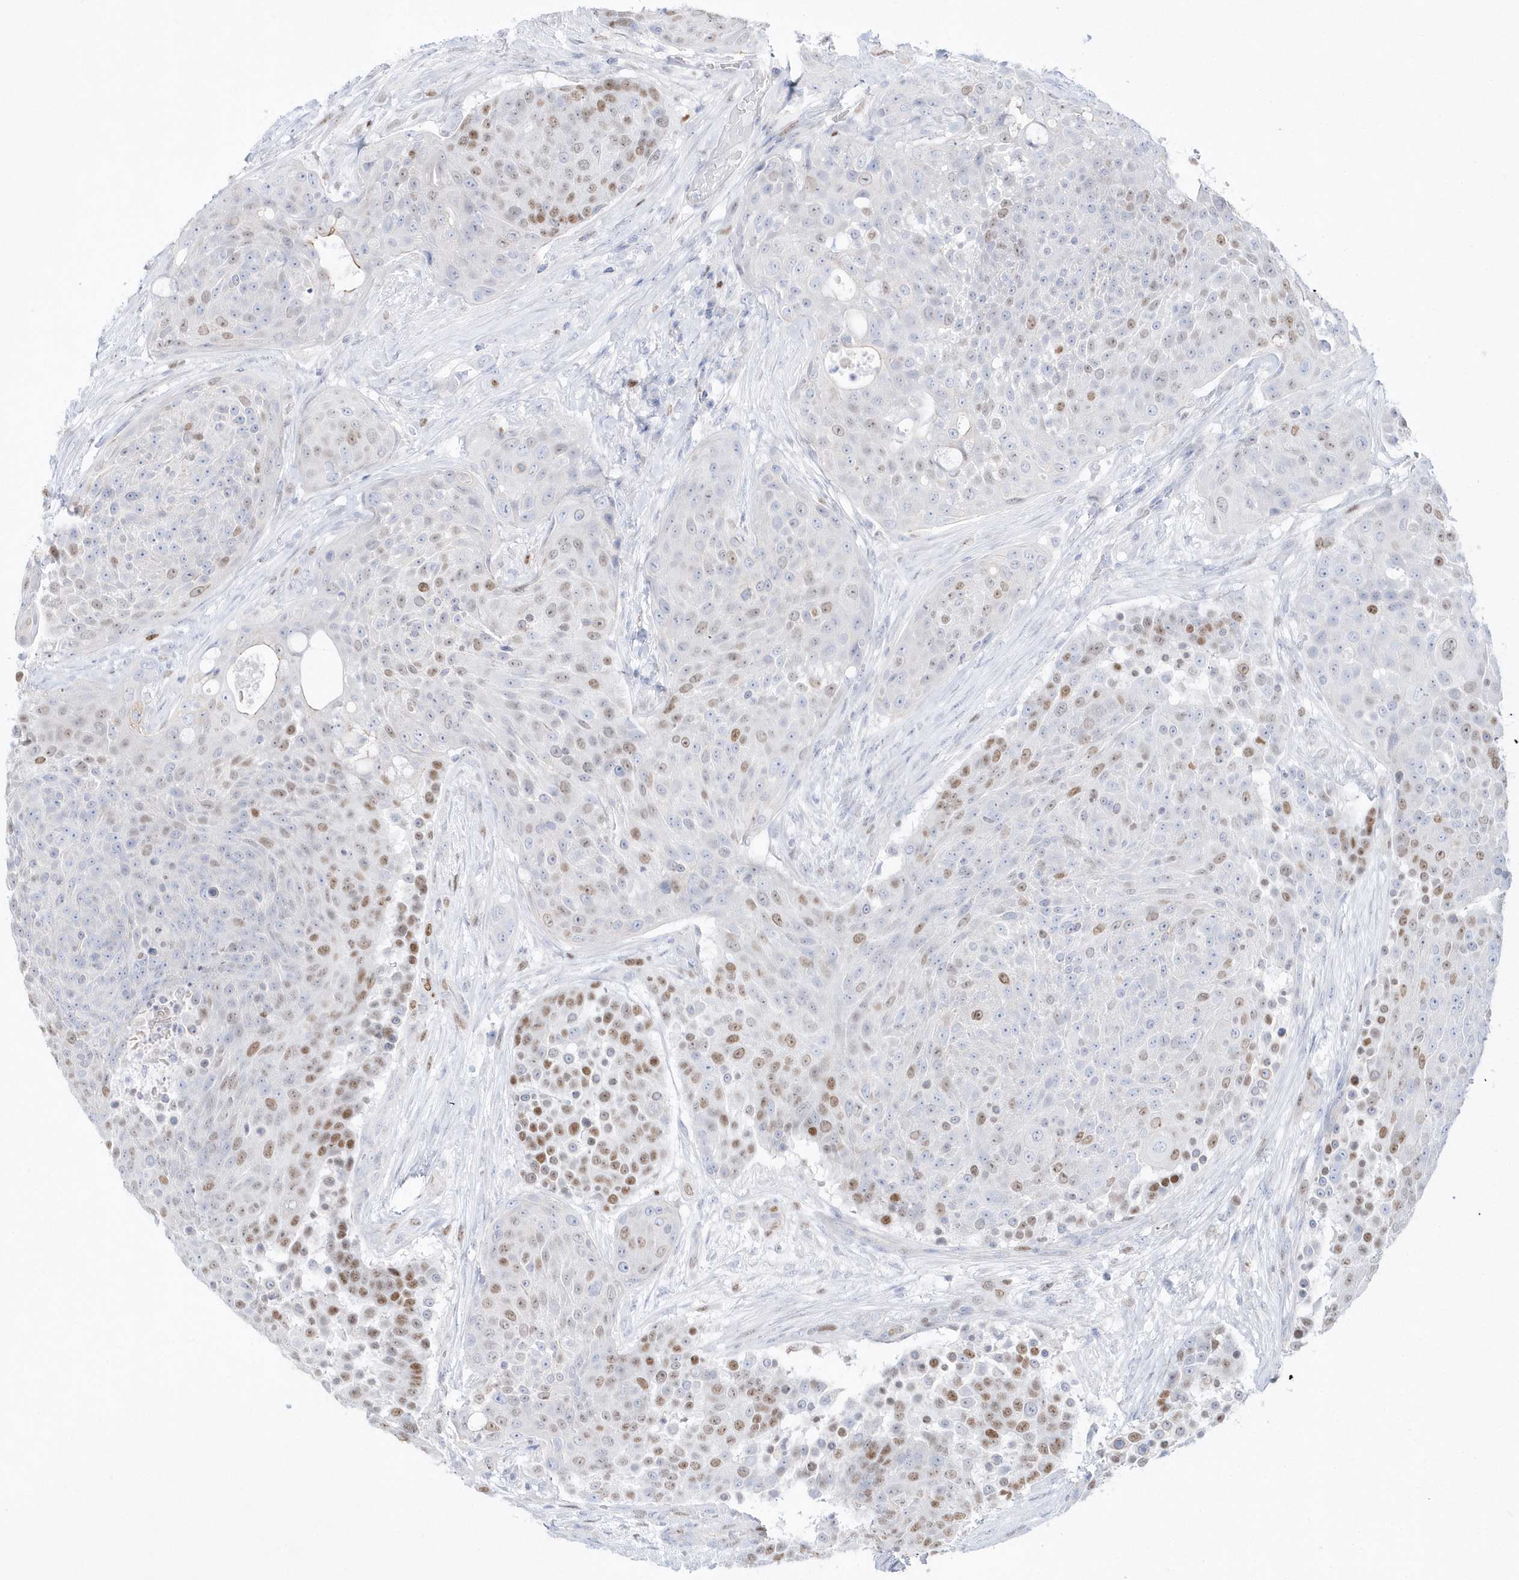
{"staining": {"intensity": "moderate", "quantity": "25%-75%", "location": "nuclear"}, "tissue": "urothelial cancer", "cell_type": "Tumor cells", "image_type": "cancer", "snomed": [{"axis": "morphology", "description": "Urothelial carcinoma, High grade"}, {"axis": "topography", "description": "Urinary bladder"}], "caption": "An immunohistochemistry (IHC) histopathology image of tumor tissue is shown. Protein staining in brown shows moderate nuclear positivity in urothelial cancer within tumor cells.", "gene": "TMCO6", "patient": {"sex": "female", "age": 63}}